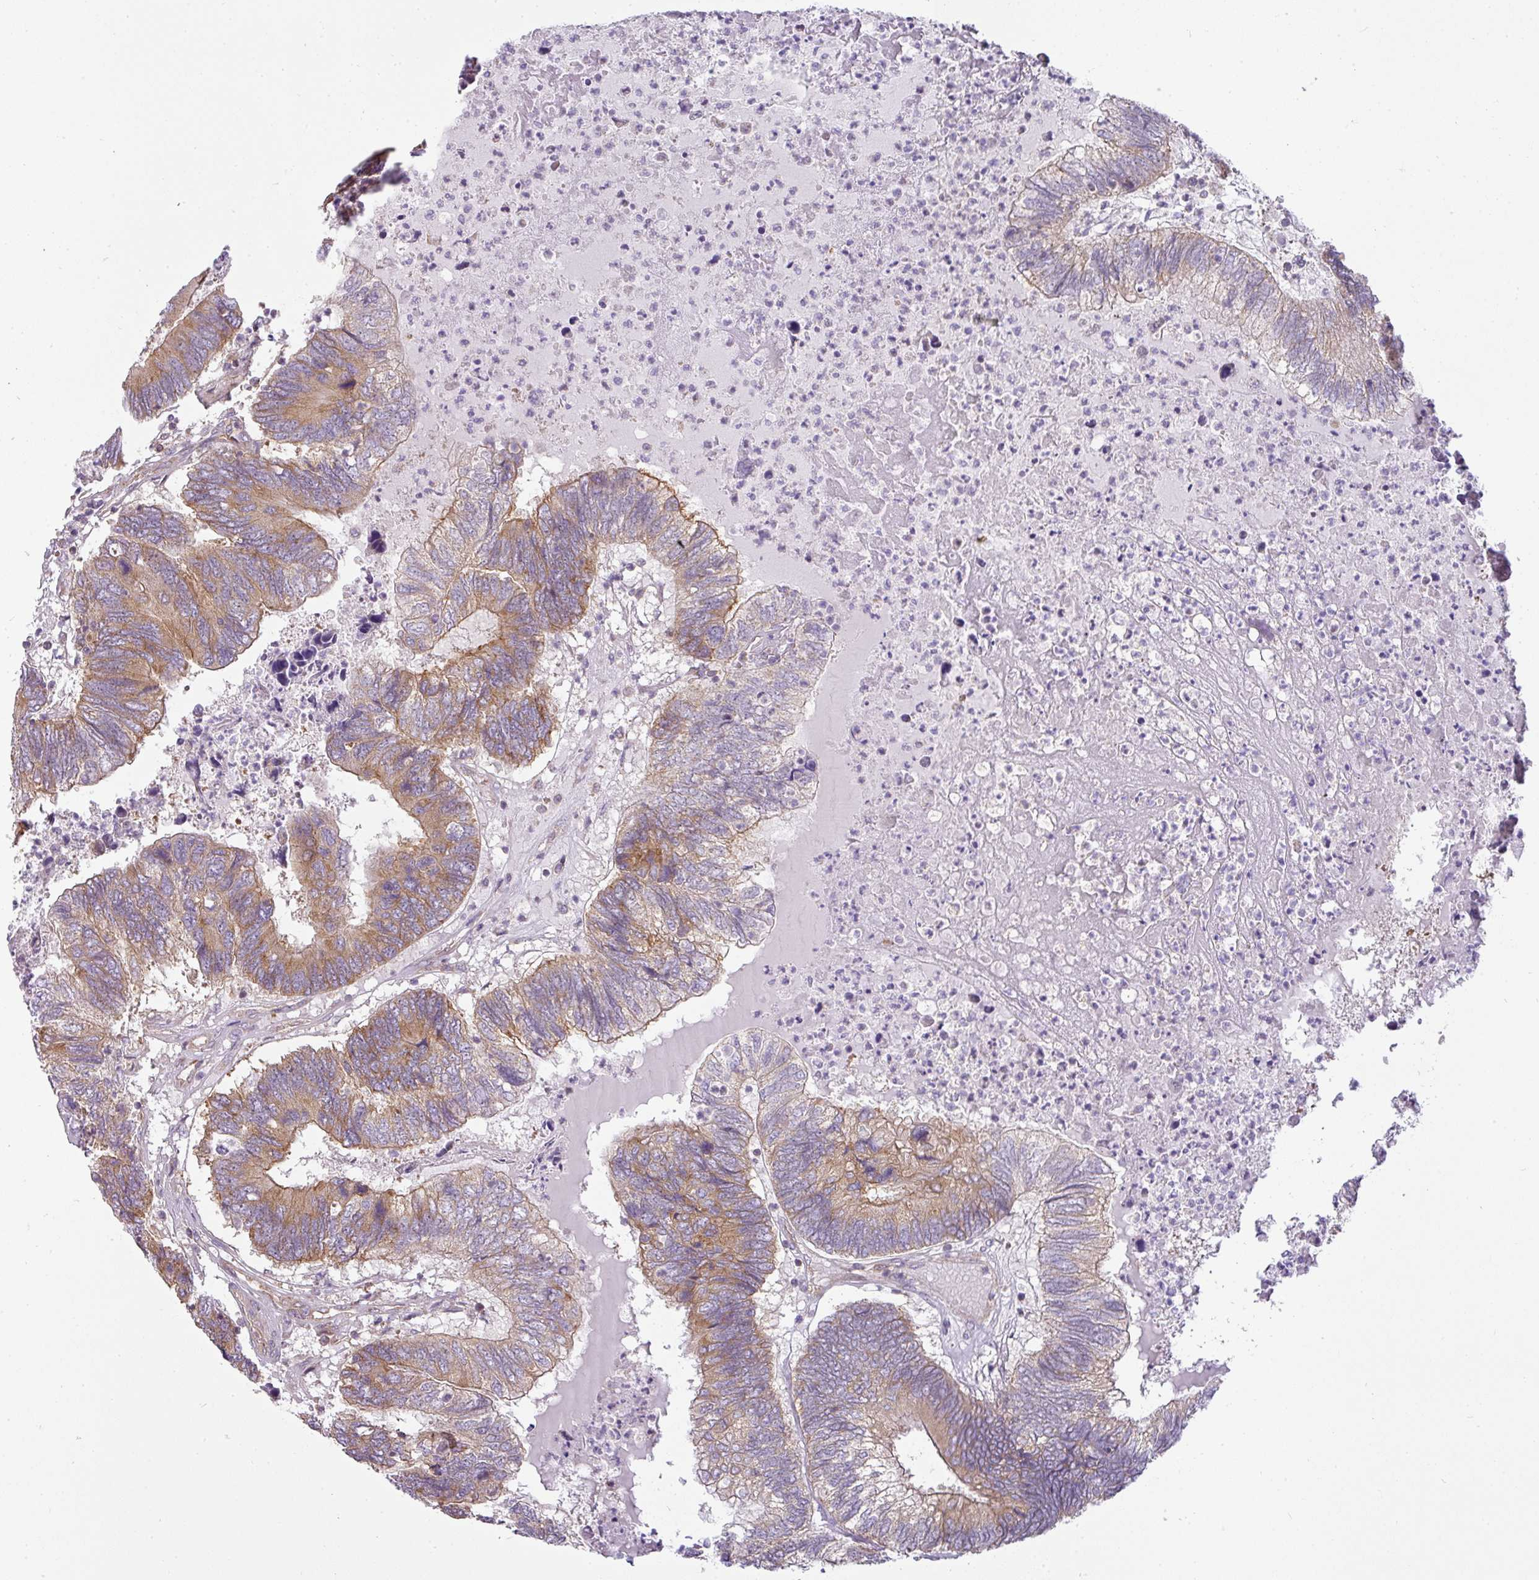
{"staining": {"intensity": "moderate", "quantity": ">75%", "location": "cytoplasmic/membranous"}, "tissue": "colorectal cancer", "cell_type": "Tumor cells", "image_type": "cancer", "snomed": [{"axis": "morphology", "description": "Adenocarcinoma, NOS"}, {"axis": "topography", "description": "Colon"}], "caption": "There is medium levels of moderate cytoplasmic/membranous staining in tumor cells of colorectal adenocarcinoma, as demonstrated by immunohistochemical staining (brown color).", "gene": "ZNF211", "patient": {"sex": "female", "age": 67}}